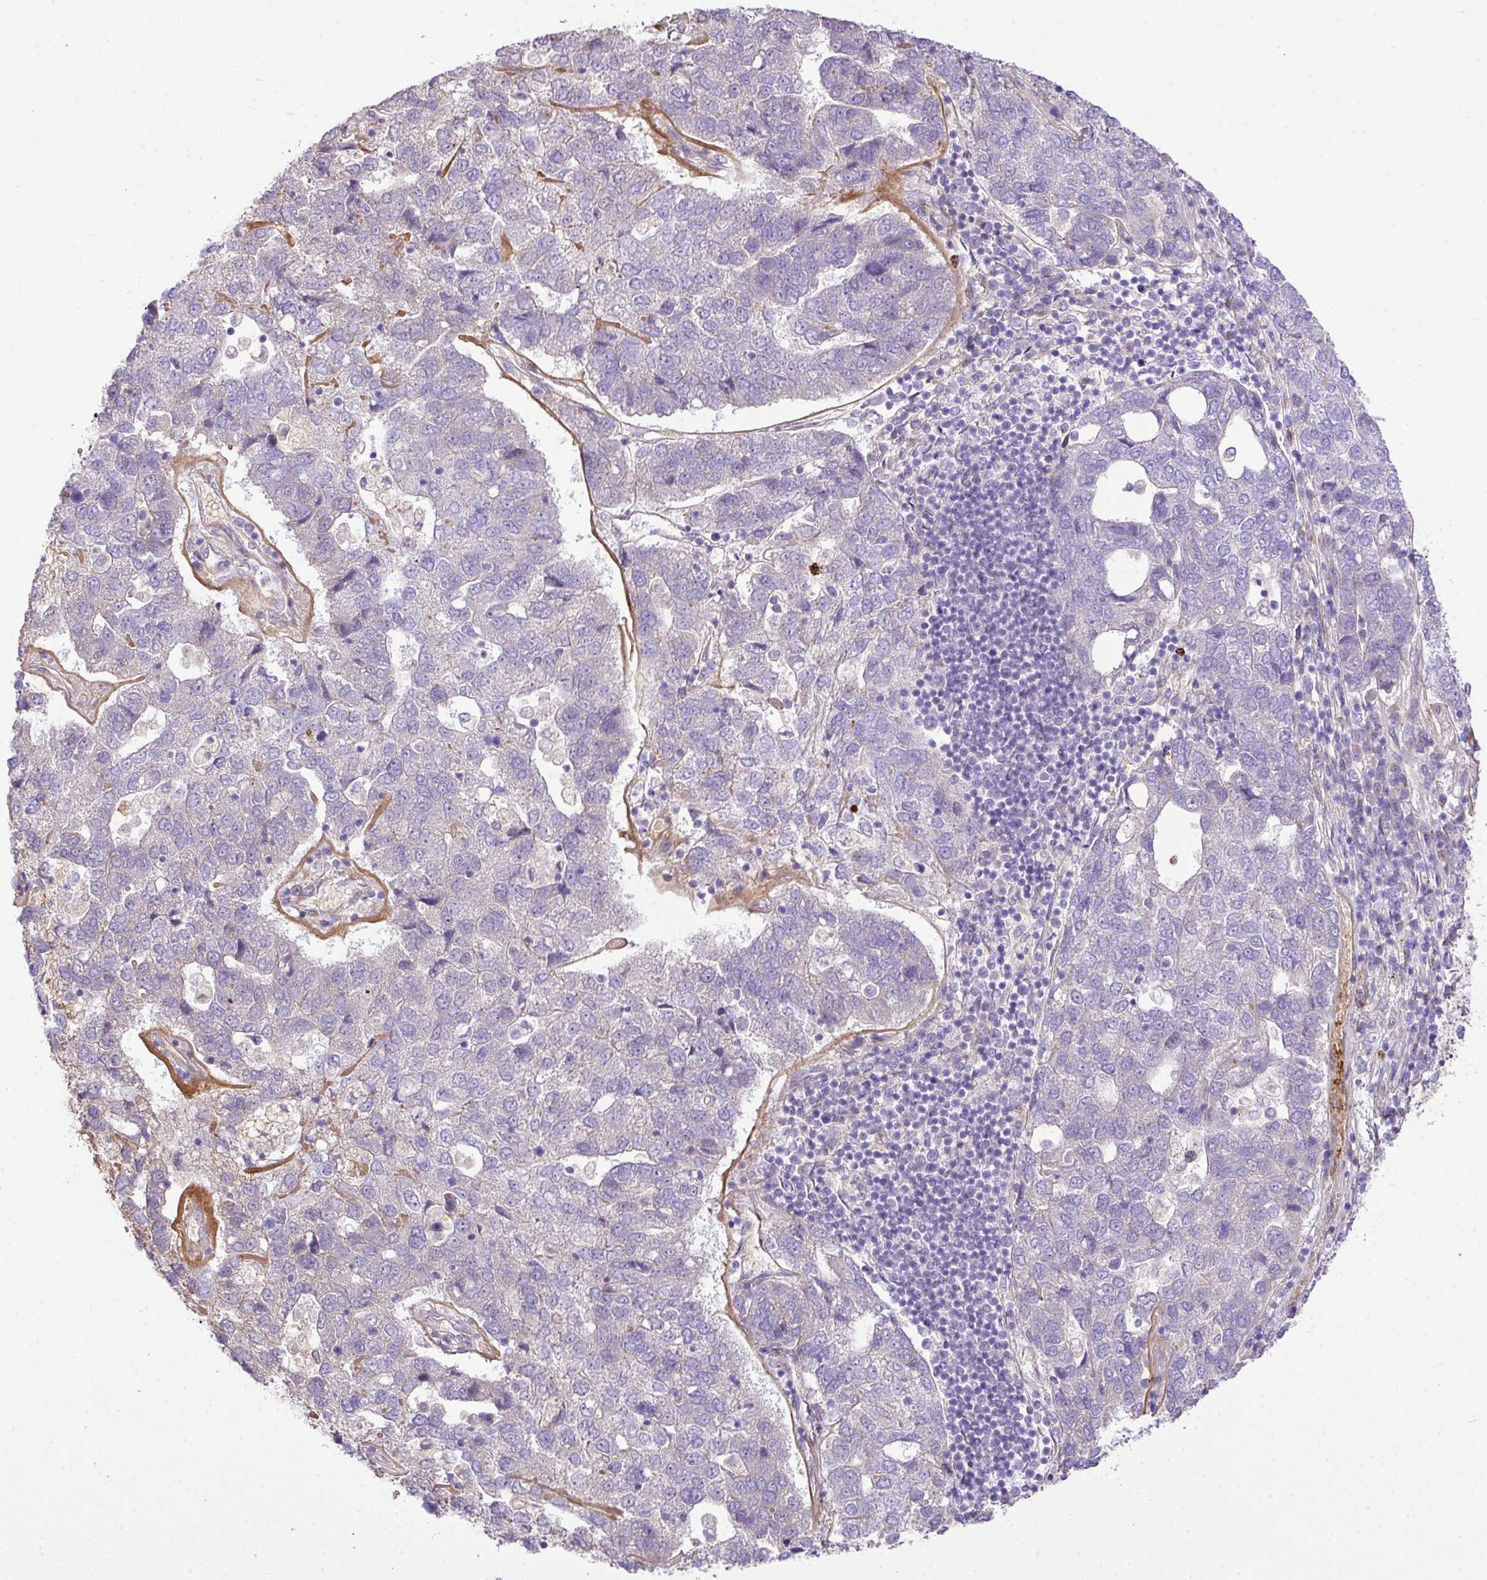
{"staining": {"intensity": "negative", "quantity": "none", "location": "none"}, "tissue": "pancreatic cancer", "cell_type": "Tumor cells", "image_type": "cancer", "snomed": [{"axis": "morphology", "description": "Adenocarcinoma, NOS"}, {"axis": "topography", "description": "Pancreas"}], "caption": "Immunohistochemistry photomicrograph of neoplastic tissue: pancreatic adenocarcinoma stained with DAB (3,3'-diaminobenzidine) shows no significant protein expression in tumor cells.", "gene": "CTXN2", "patient": {"sex": "female", "age": 61}}